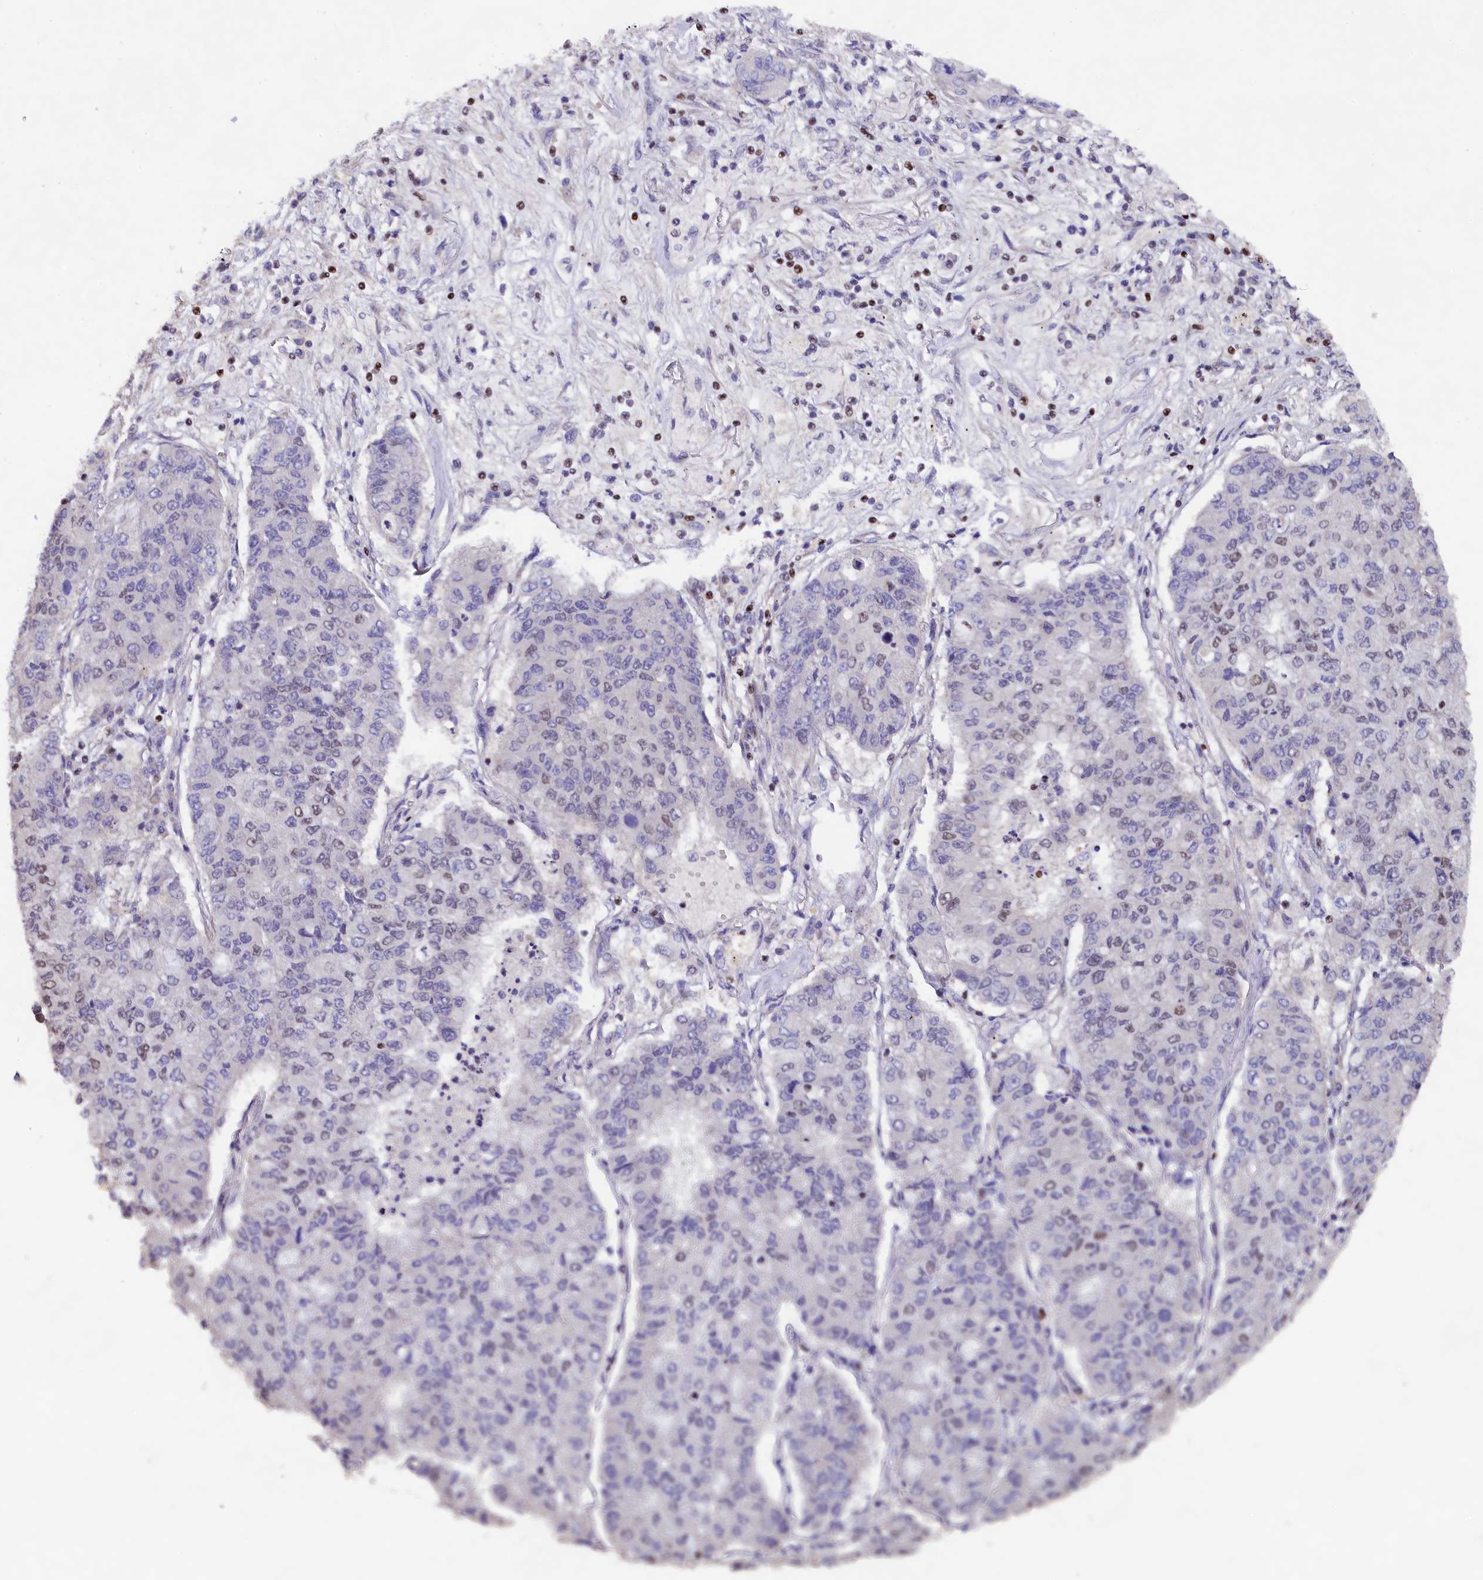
{"staining": {"intensity": "negative", "quantity": "none", "location": "none"}, "tissue": "lung cancer", "cell_type": "Tumor cells", "image_type": "cancer", "snomed": [{"axis": "morphology", "description": "Squamous cell carcinoma, NOS"}, {"axis": "topography", "description": "Lung"}], "caption": "Photomicrograph shows no significant protein staining in tumor cells of lung squamous cell carcinoma. The staining was performed using DAB to visualize the protein expression in brown, while the nuclei were stained in blue with hematoxylin (Magnification: 20x).", "gene": "SP4", "patient": {"sex": "male", "age": 74}}